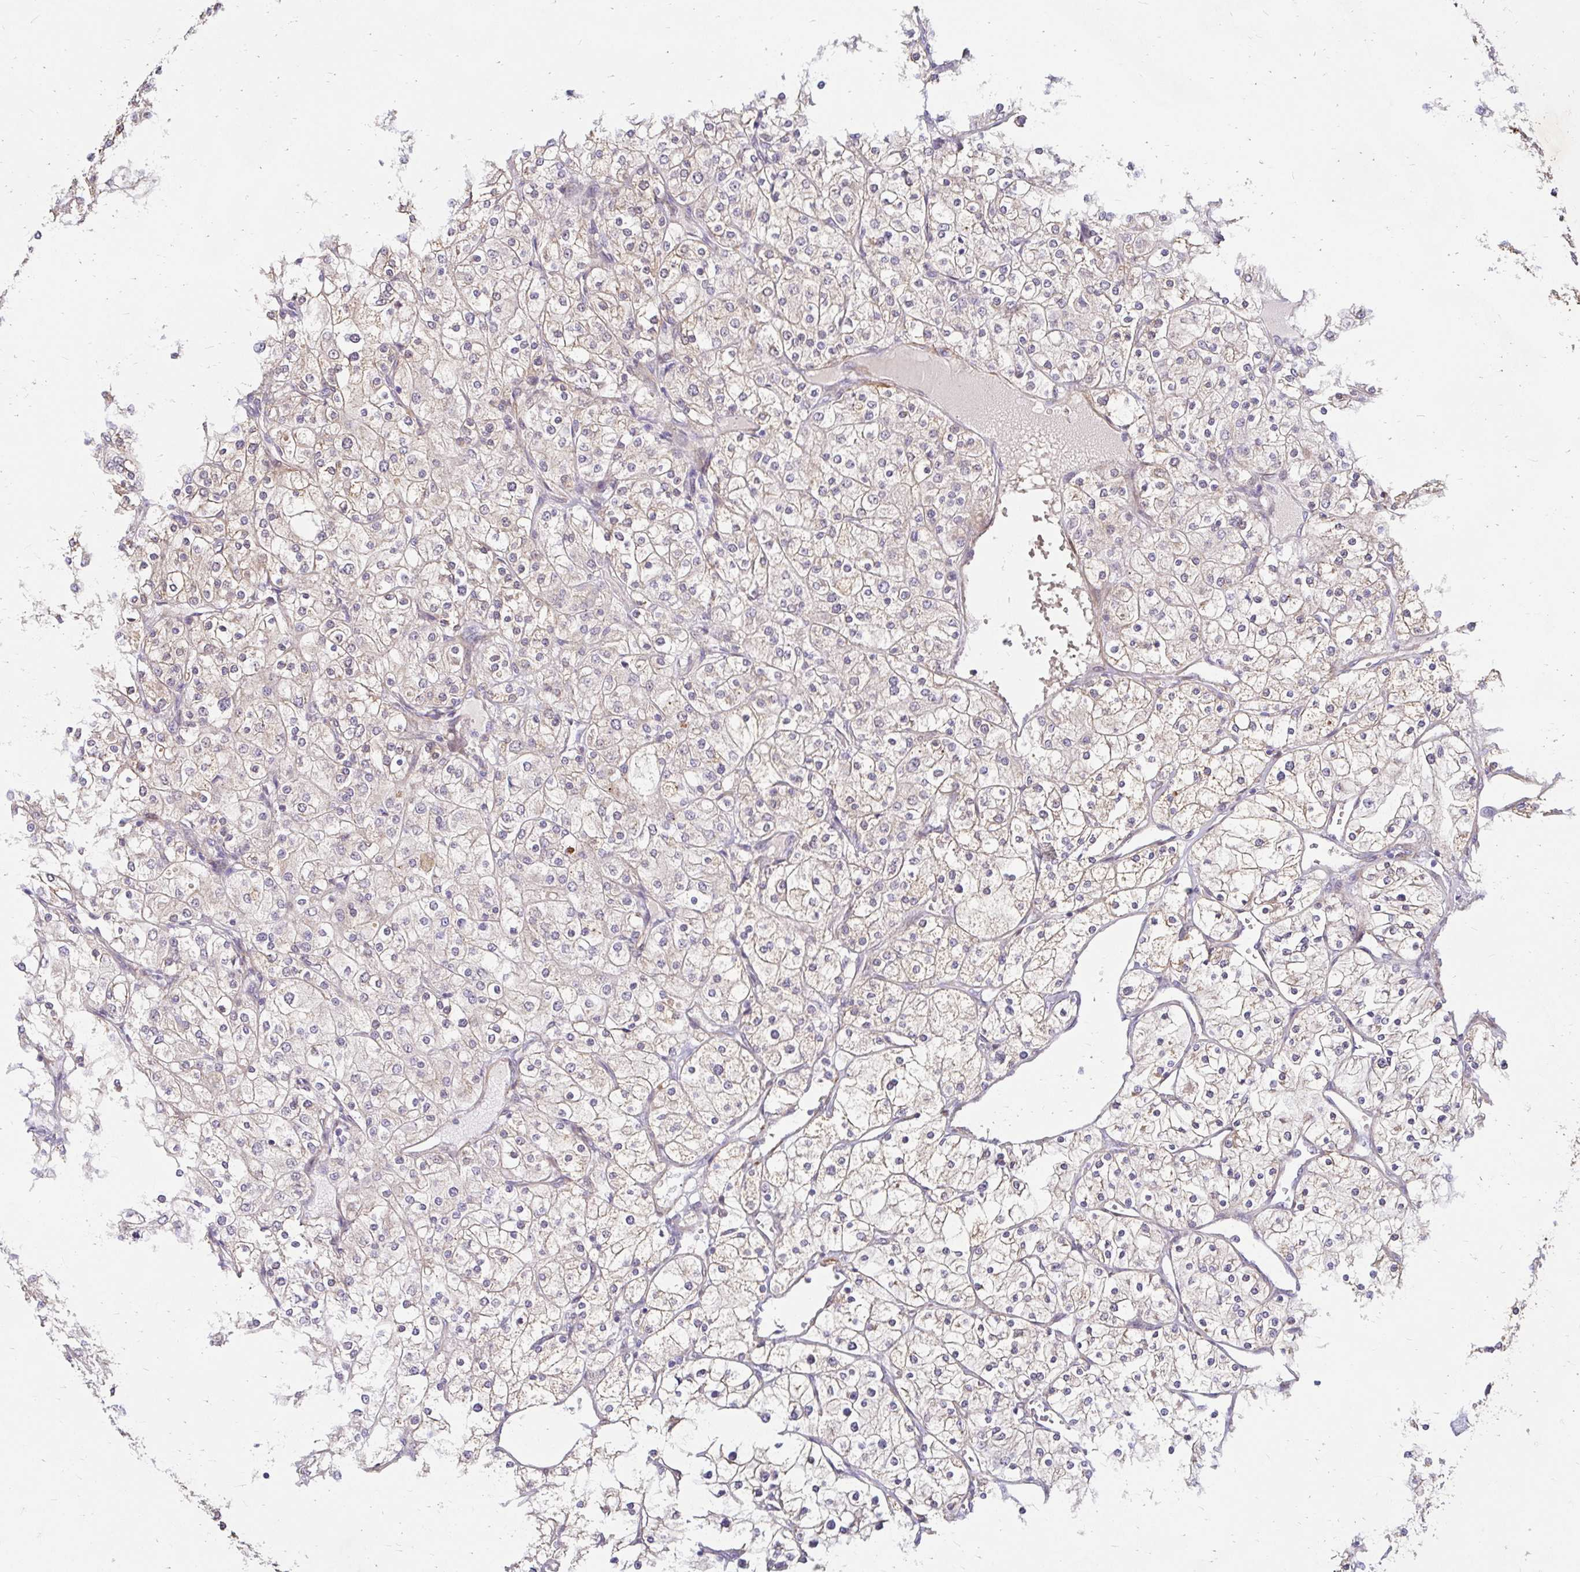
{"staining": {"intensity": "negative", "quantity": "none", "location": "none"}, "tissue": "renal cancer", "cell_type": "Tumor cells", "image_type": "cancer", "snomed": [{"axis": "morphology", "description": "Adenocarcinoma, NOS"}, {"axis": "topography", "description": "Kidney"}], "caption": "This is an immunohistochemistry (IHC) photomicrograph of human renal cancer. There is no staining in tumor cells.", "gene": "YAP1", "patient": {"sex": "male", "age": 80}}